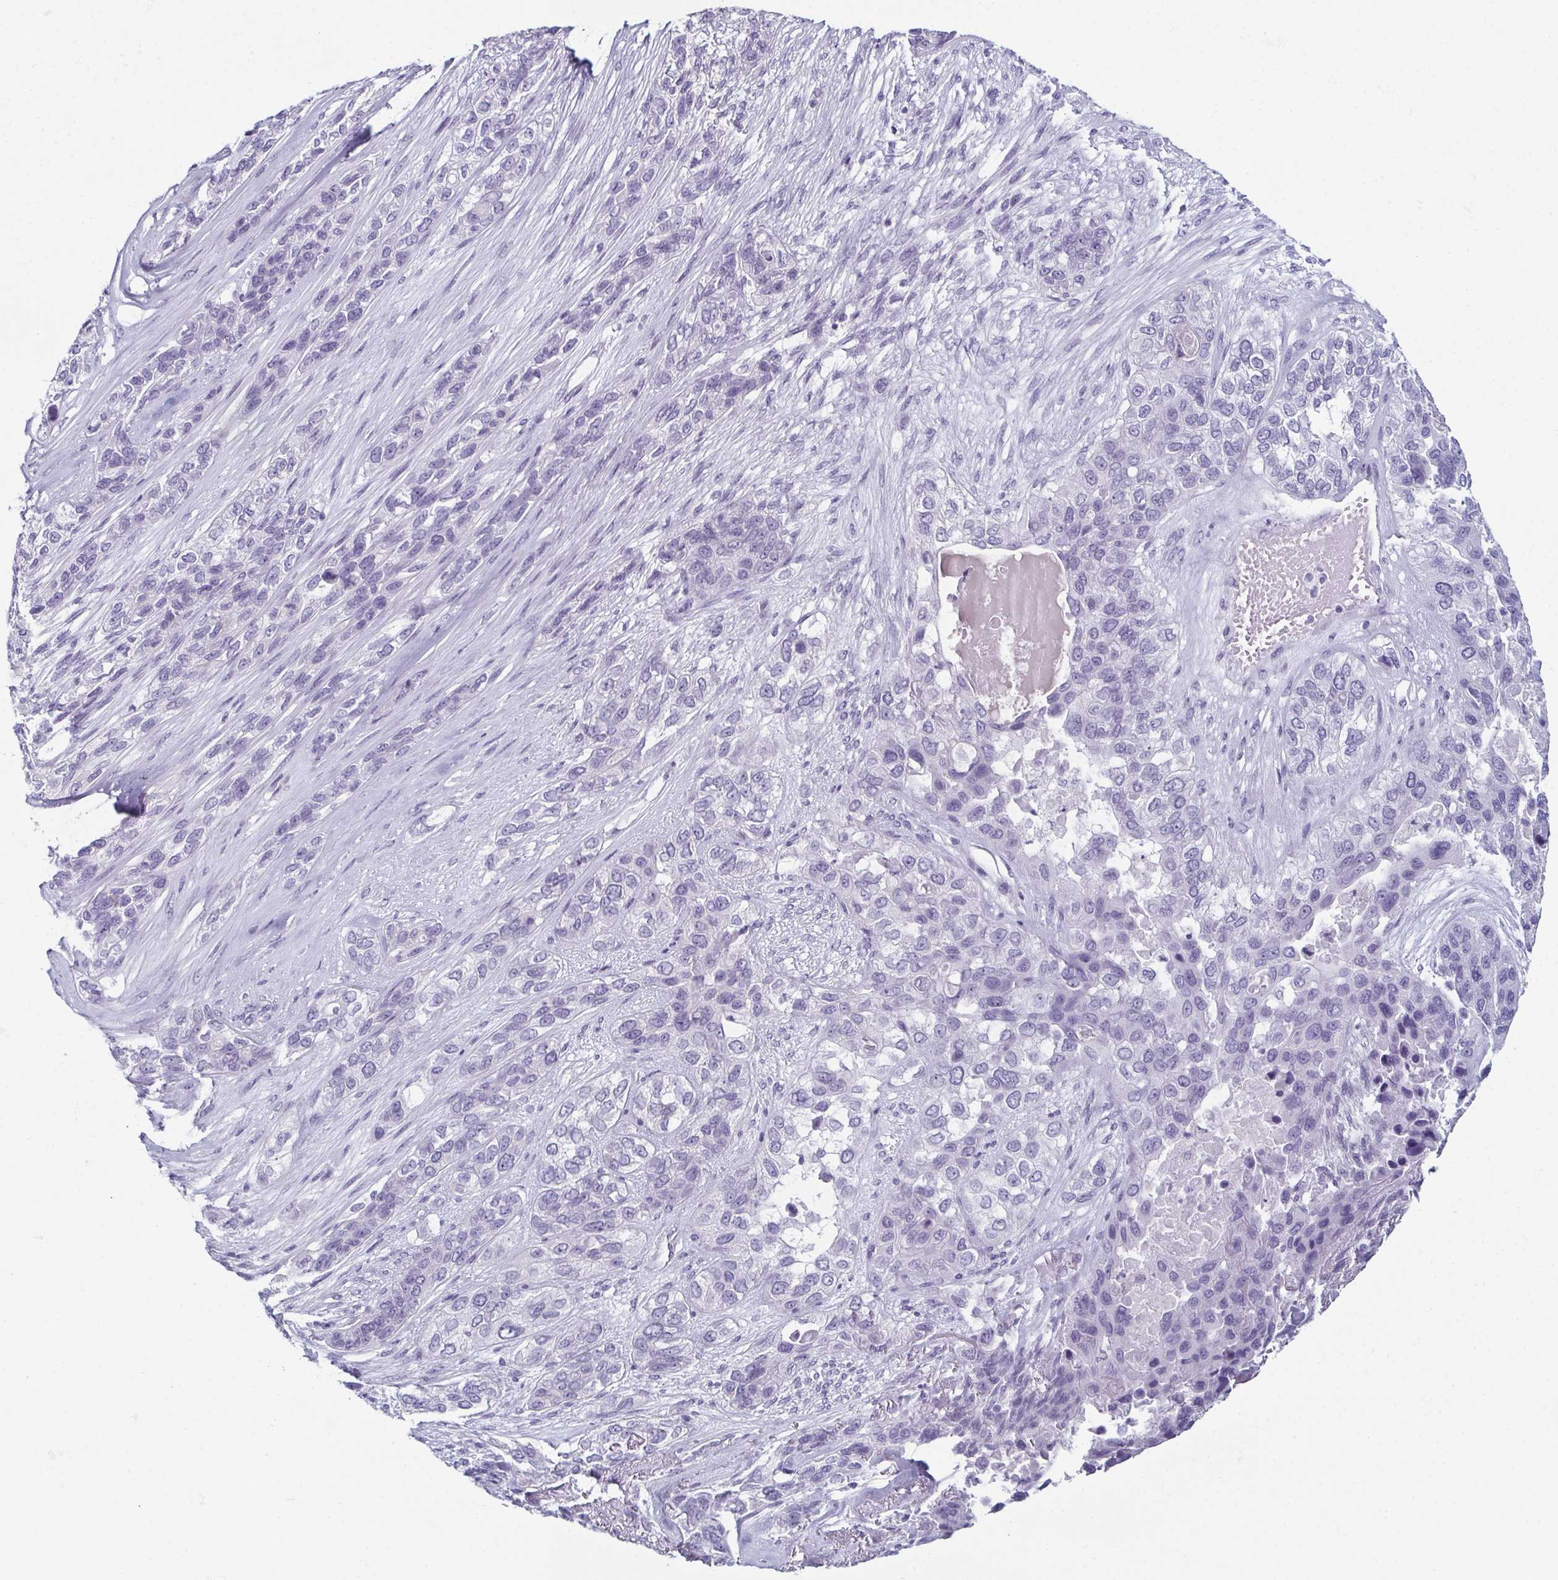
{"staining": {"intensity": "negative", "quantity": "none", "location": "none"}, "tissue": "lung cancer", "cell_type": "Tumor cells", "image_type": "cancer", "snomed": [{"axis": "morphology", "description": "Squamous cell carcinoma, NOS"}, {"axis": "topography", "description": "Lung"}], "caption": "An IHC image of lung squamous cell carcinoma is shown. There is no staining in tumor cells of lung squamous cell carcinoma.", "gene": "ENKUR", "patient": {"sex": "female", "age": 70}}